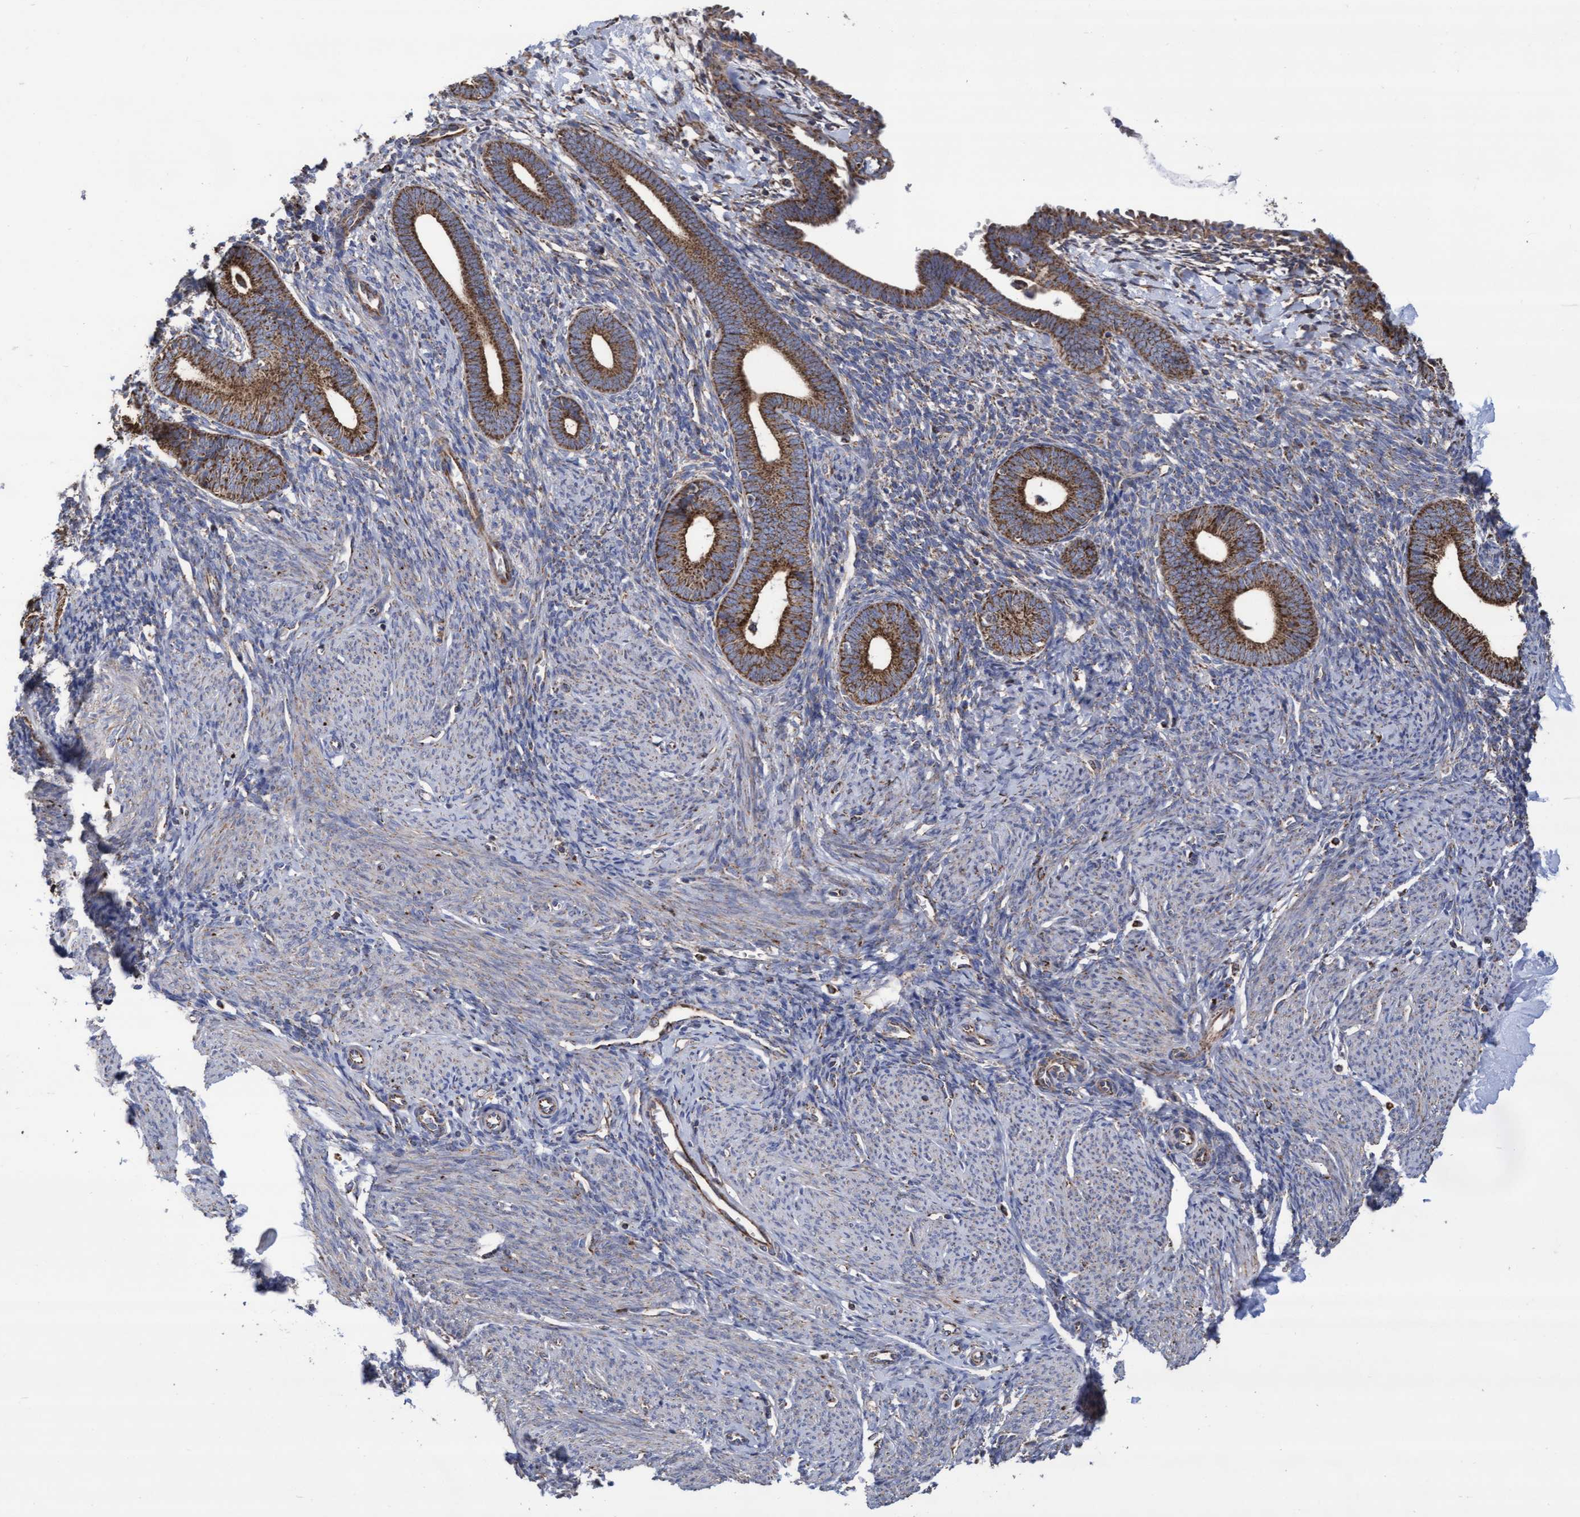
{"staining": {"intensity": "weak", "quantity": "<25%", "location": "cytoplasmic/membranous"}, "tissue": "endometrium", "cell_type": "Cells in endometrial stroma", "image_type": "normal", "snomed": [{"axis": "morphology", "description": "Normal tissue, NOS"}, {"axis": "morphology", "description": "Adenocarcinoma, NOS"}, {"axis": "topography", "description": "Endometrium"}], "caption": "This is an immunohistochemistry micrograph of unremarkable human endometrium. There is no positivity in cells in endometrial stroma.", "gene": "COBL", "patient": {"sex": "female", "age": 57}}